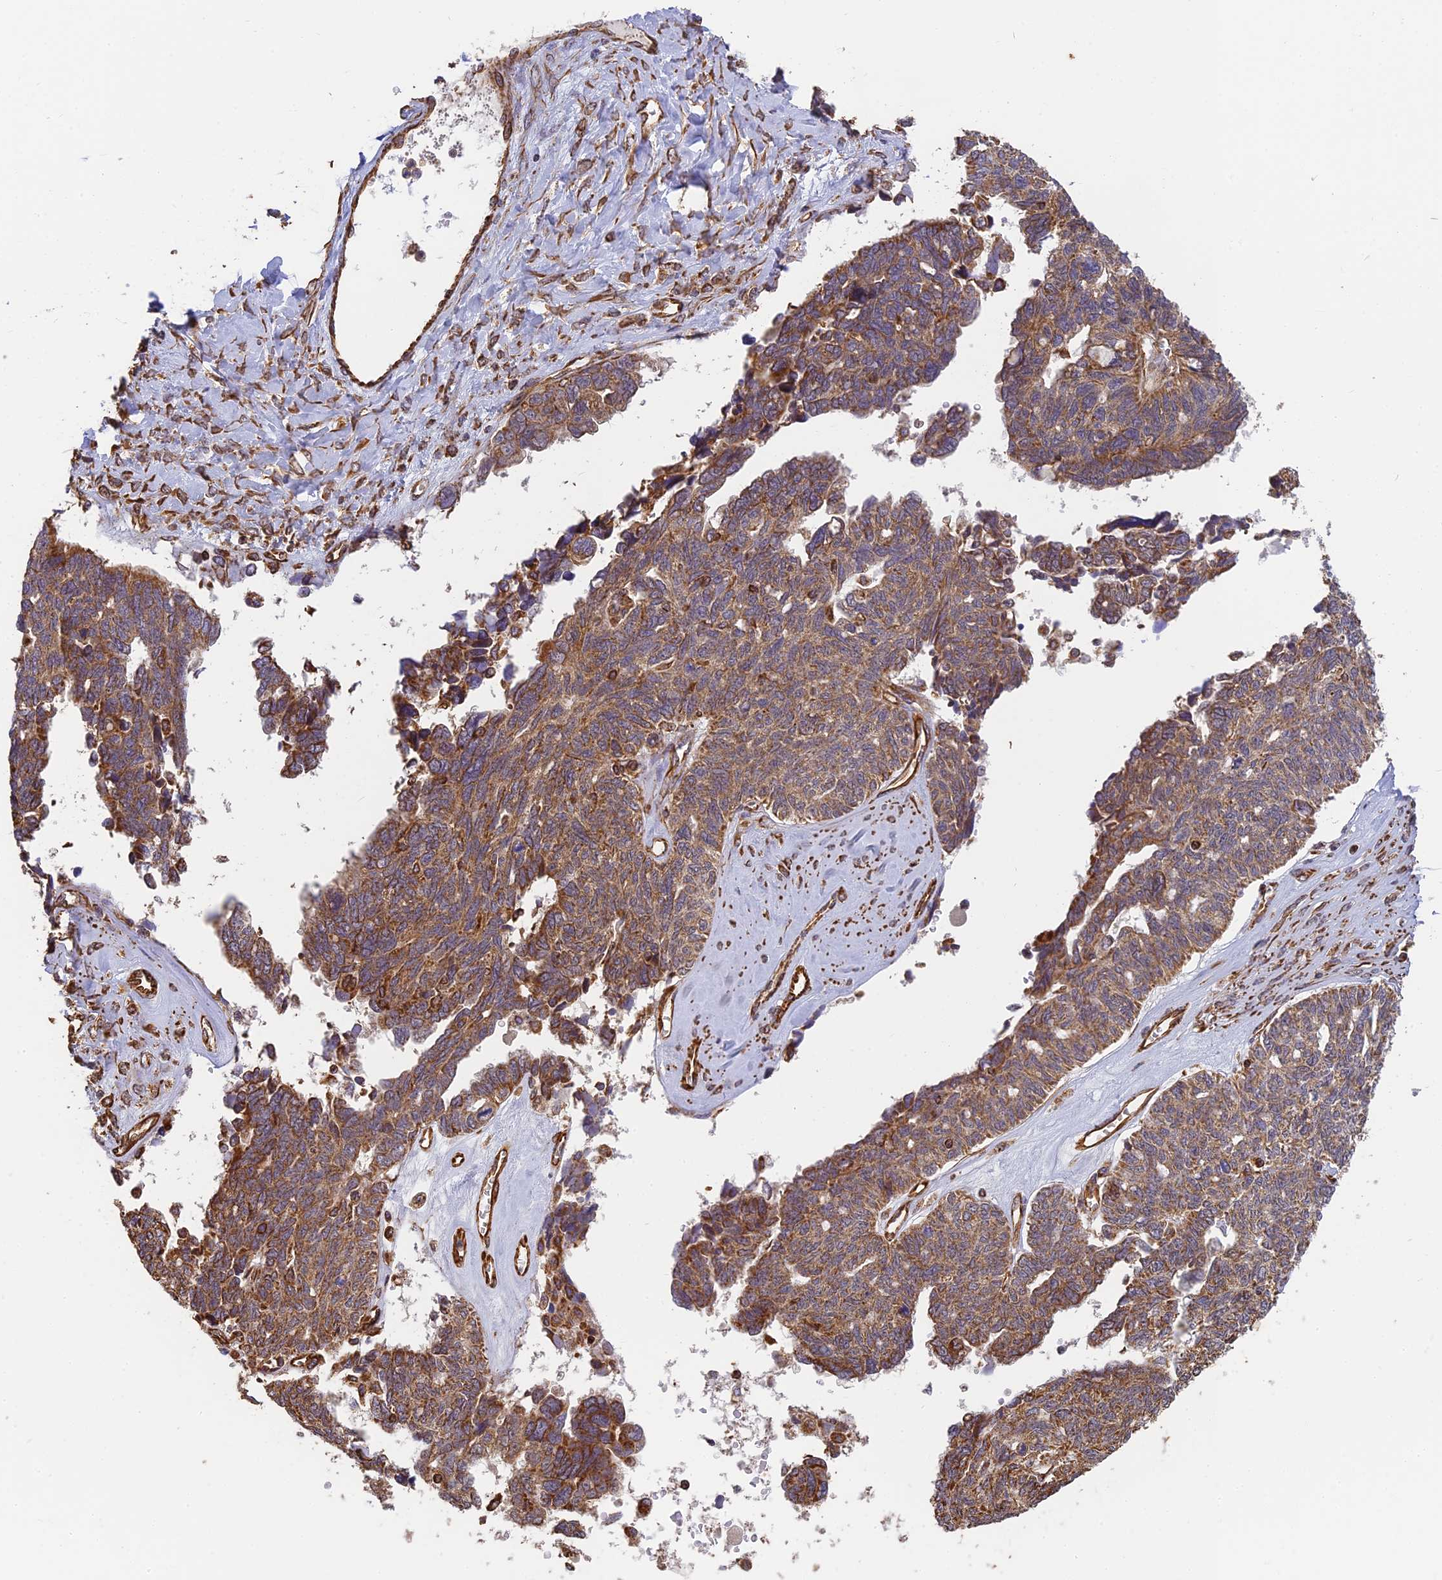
{"staining": {"intensity": "moderate", "quantity": ">75%", "location": "cytoplasmic/membranous"}, "tissue": "ovarian cancer", "cell_type": "Tumor cells", "image_type": "cancer", "snomed": [{"axis": "morphology", "description": "Cystadenocarcinoma, serous, NOS"}, {"axis": "topography", "description": "Ovary"}], "caption": "A photomicrograph showing moderate cytoplasmic/membranous positivity in approximately >75% of tumor cells in ovarian cancer, as visualized by brown immunohistochemical staining.", "gene": "DSTYK", "patient": {"sex": "female", "age": 79}}